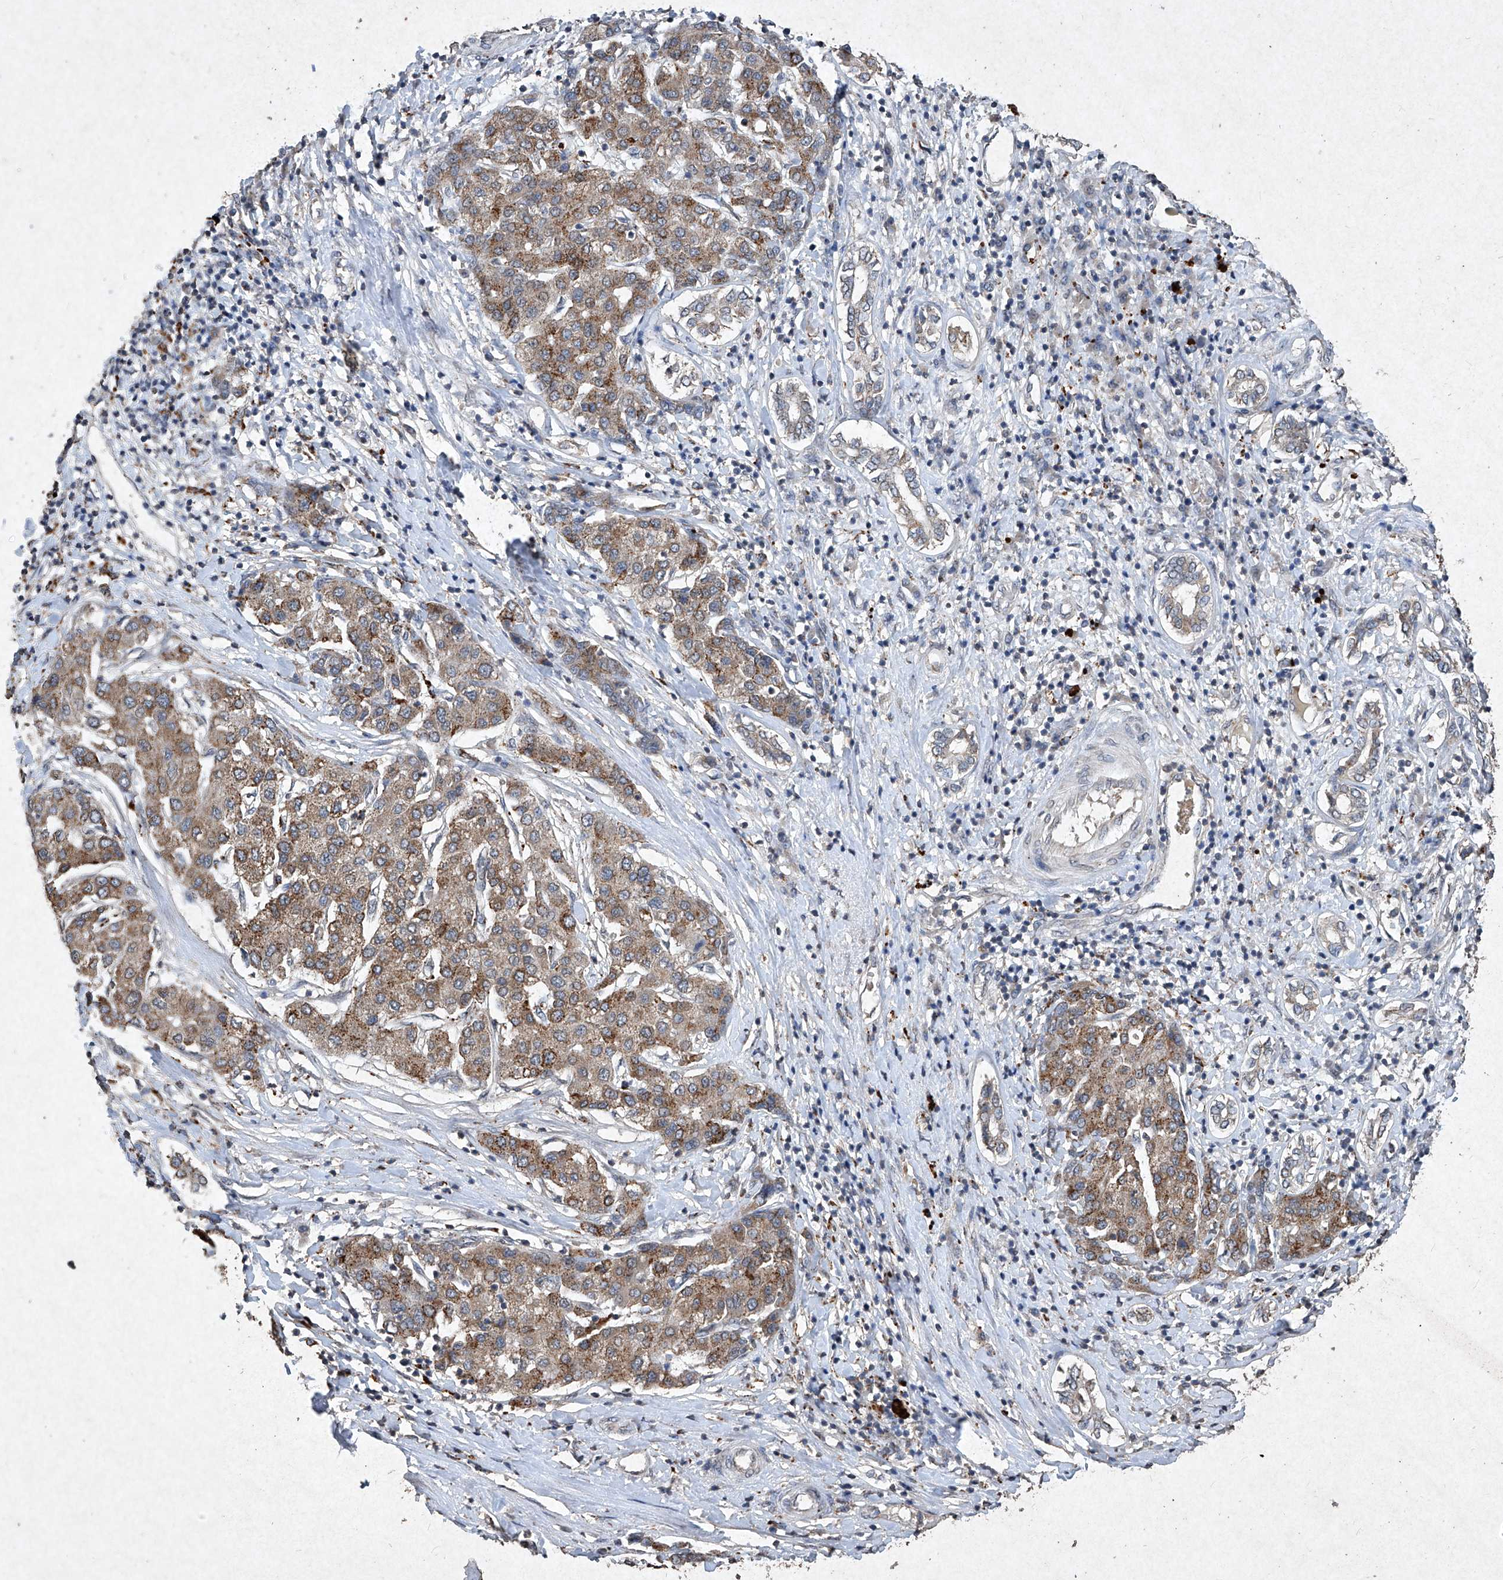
{"staining": {"intensity": "strong", "quantity": "25%-75%", "location": "cytoplasmic/membranous"}, "tissue": "liver cancer", "cell_type": "Tumor cells", "image_type": "cancer", "snomed": [{"axis": "morphology", "description": "Carcinoma, Hepatocellular, NOS"}, {"axis": "topography", "description": "Liver"}], "caption": "Immunohistochemical staining of human liver cancer (hepatocellular carcinoma) demonstrates high levels of strong cytoplasmic/membranous protein positivity in approximately 25%-75% of tumor cells. Immunohistochemistry (ihc) stains the protein in brown and the nuclei are stained blue.", "gene": "MED16", "patient": {"sex": "male", "age": 65}}